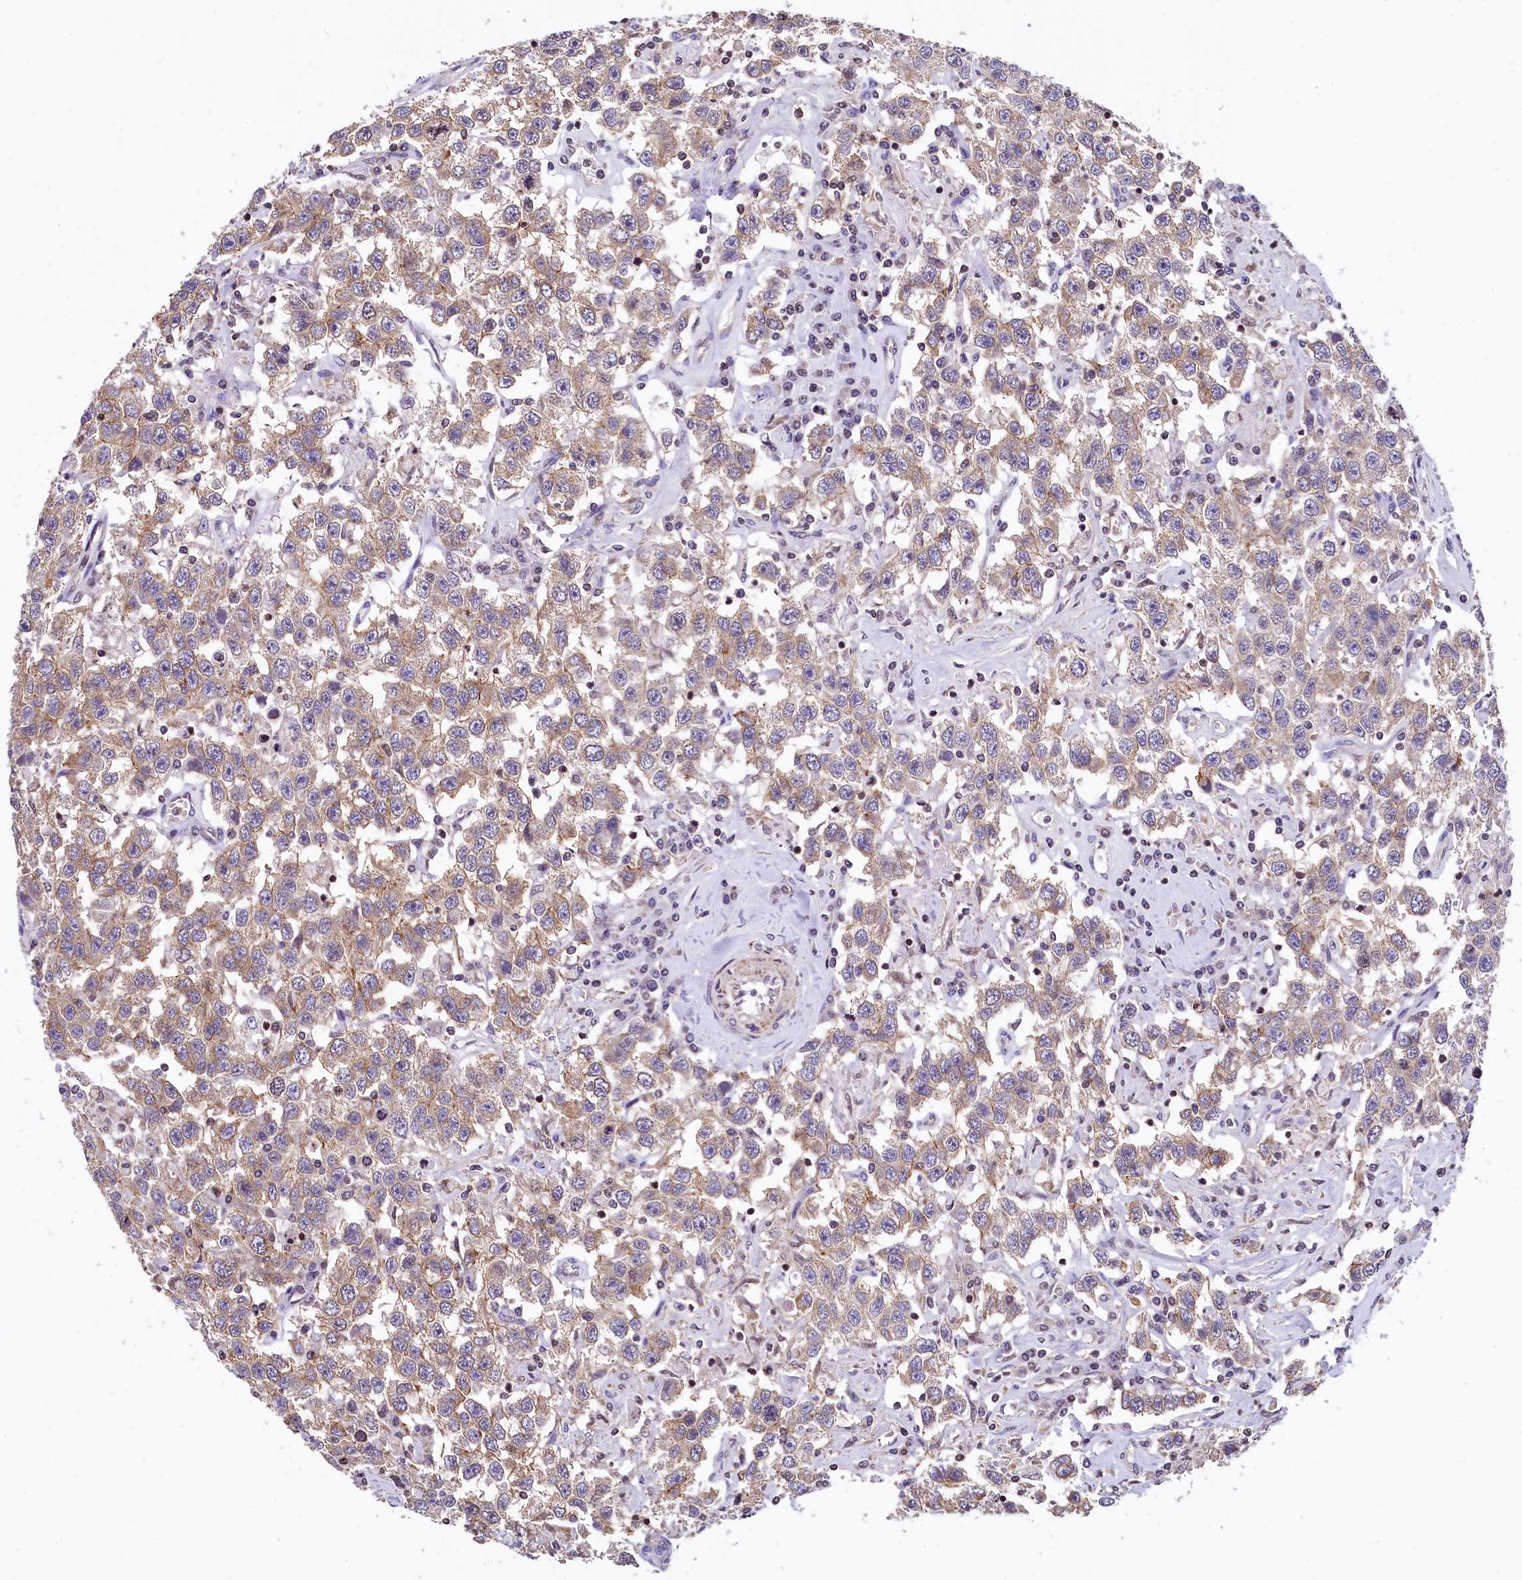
{"staining": {"intensity": "weak", "quantity": ">75%", "location": "cytoplasmic/membranous"}, "tissue": "testis cancer", "cell_type": "Tumor cells", "image_type": "cancer", "snomed": [{"axis": "morphology", "description": "Seminoma, NOS"}, {"axis": "topography", "description": "Testis"}], "caption": "About >75% of tumor cells in human testis seminoma exhibit weak cytoplasmic/membranous protein staining as visualized by brown immunohistochemical staining.", "gene": "ZNF2", "patient": {"sex": "male", "age": 41}}